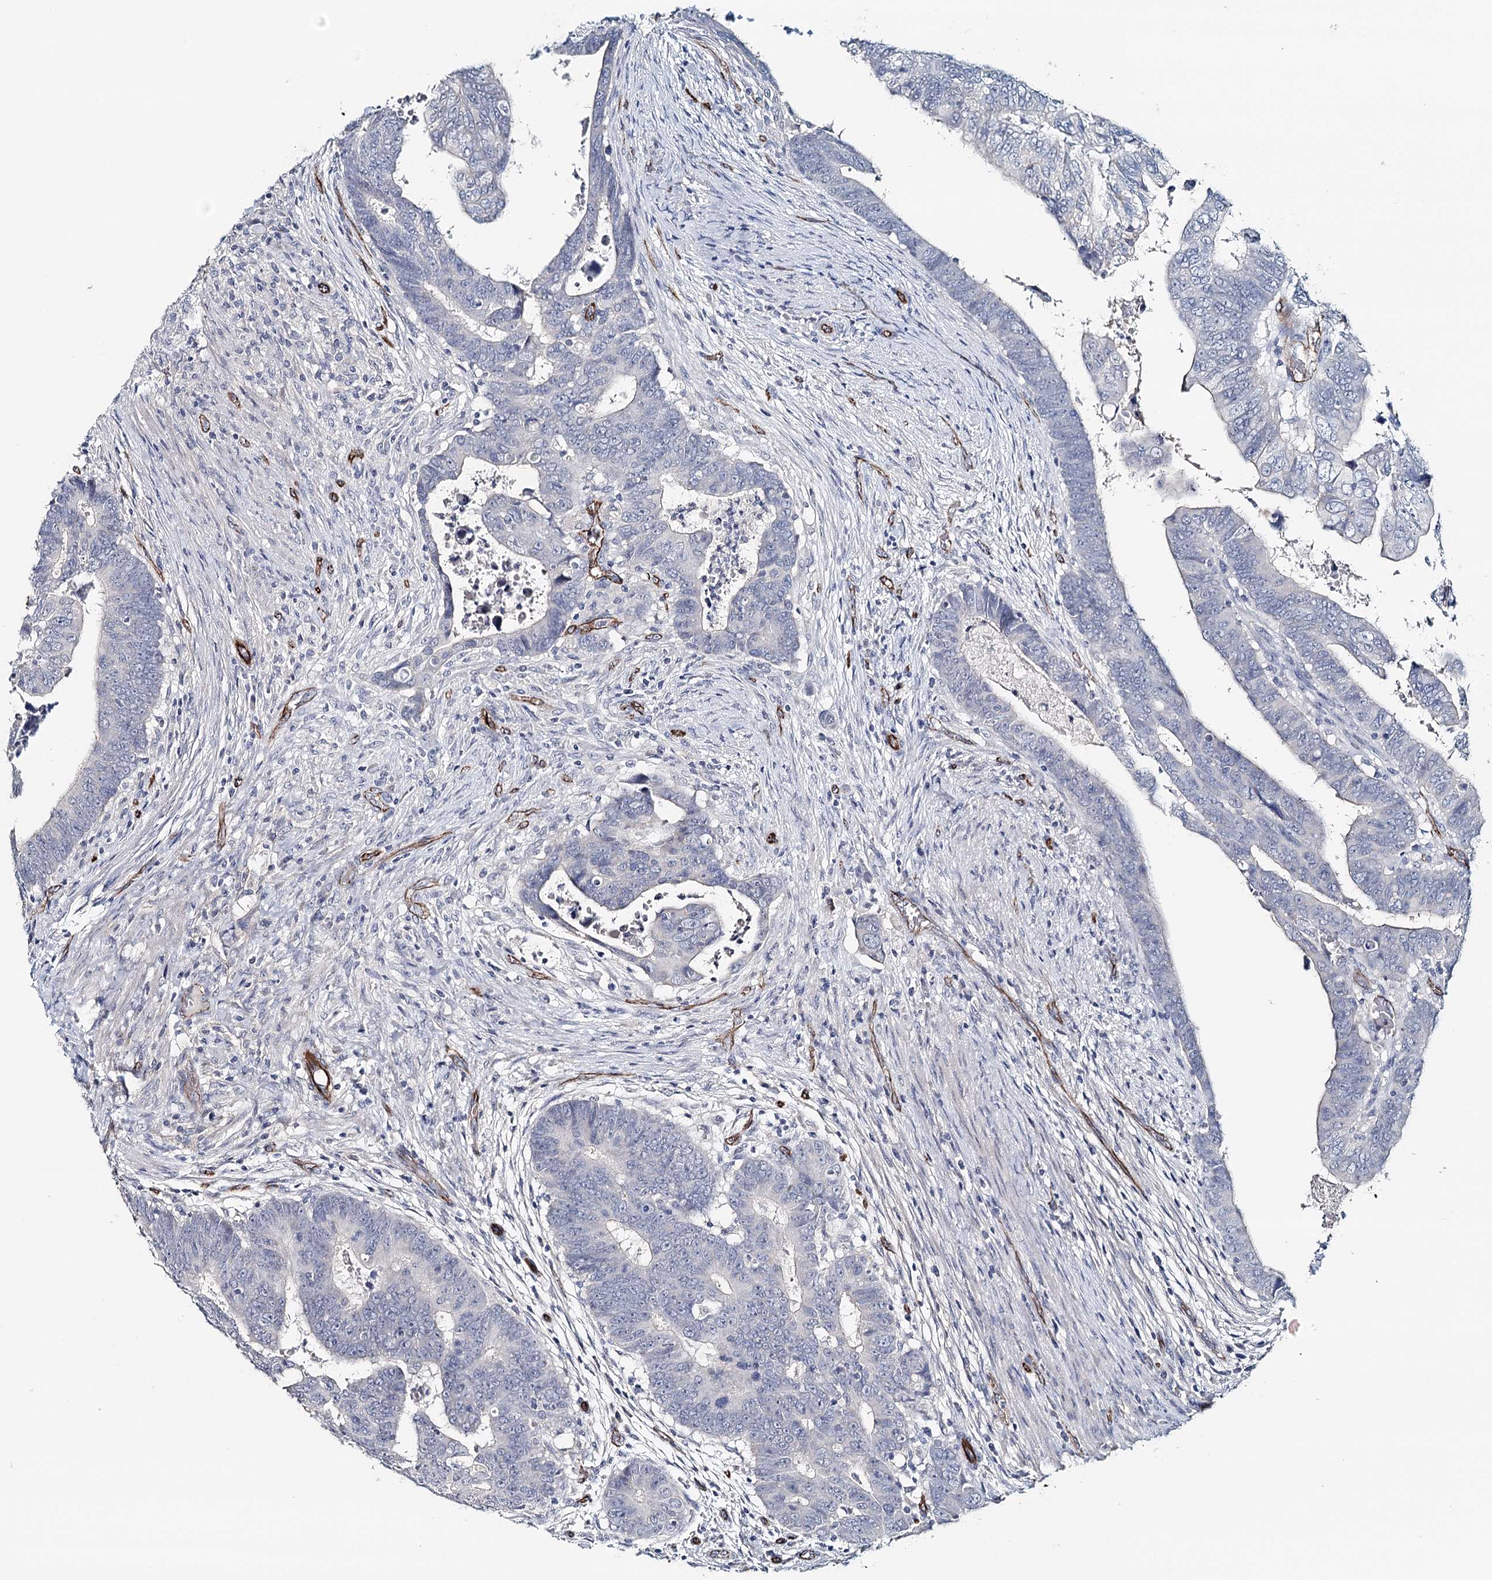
{"staining": {"intensity": "negative", "quantity": "none", "location": "none"}, "tissue": "colorectal cancer", "cell_type": "Tumor cells", "image_type": "cancer", "snomed": [{"axis": "morphology", "description": "Normal tissue, NOS"}, {"axis": "morphology", "description": "Adenocarcinoma, NOS"}, {"axis": "topography", "description": "Rectum"}], "caption": "Micrograph shows no significant protein staining in tumor cells of colorectal cancer (adenocarcinoma).", "gene": "SYNPO", "patient": {"sex": "female", "age": 65}}